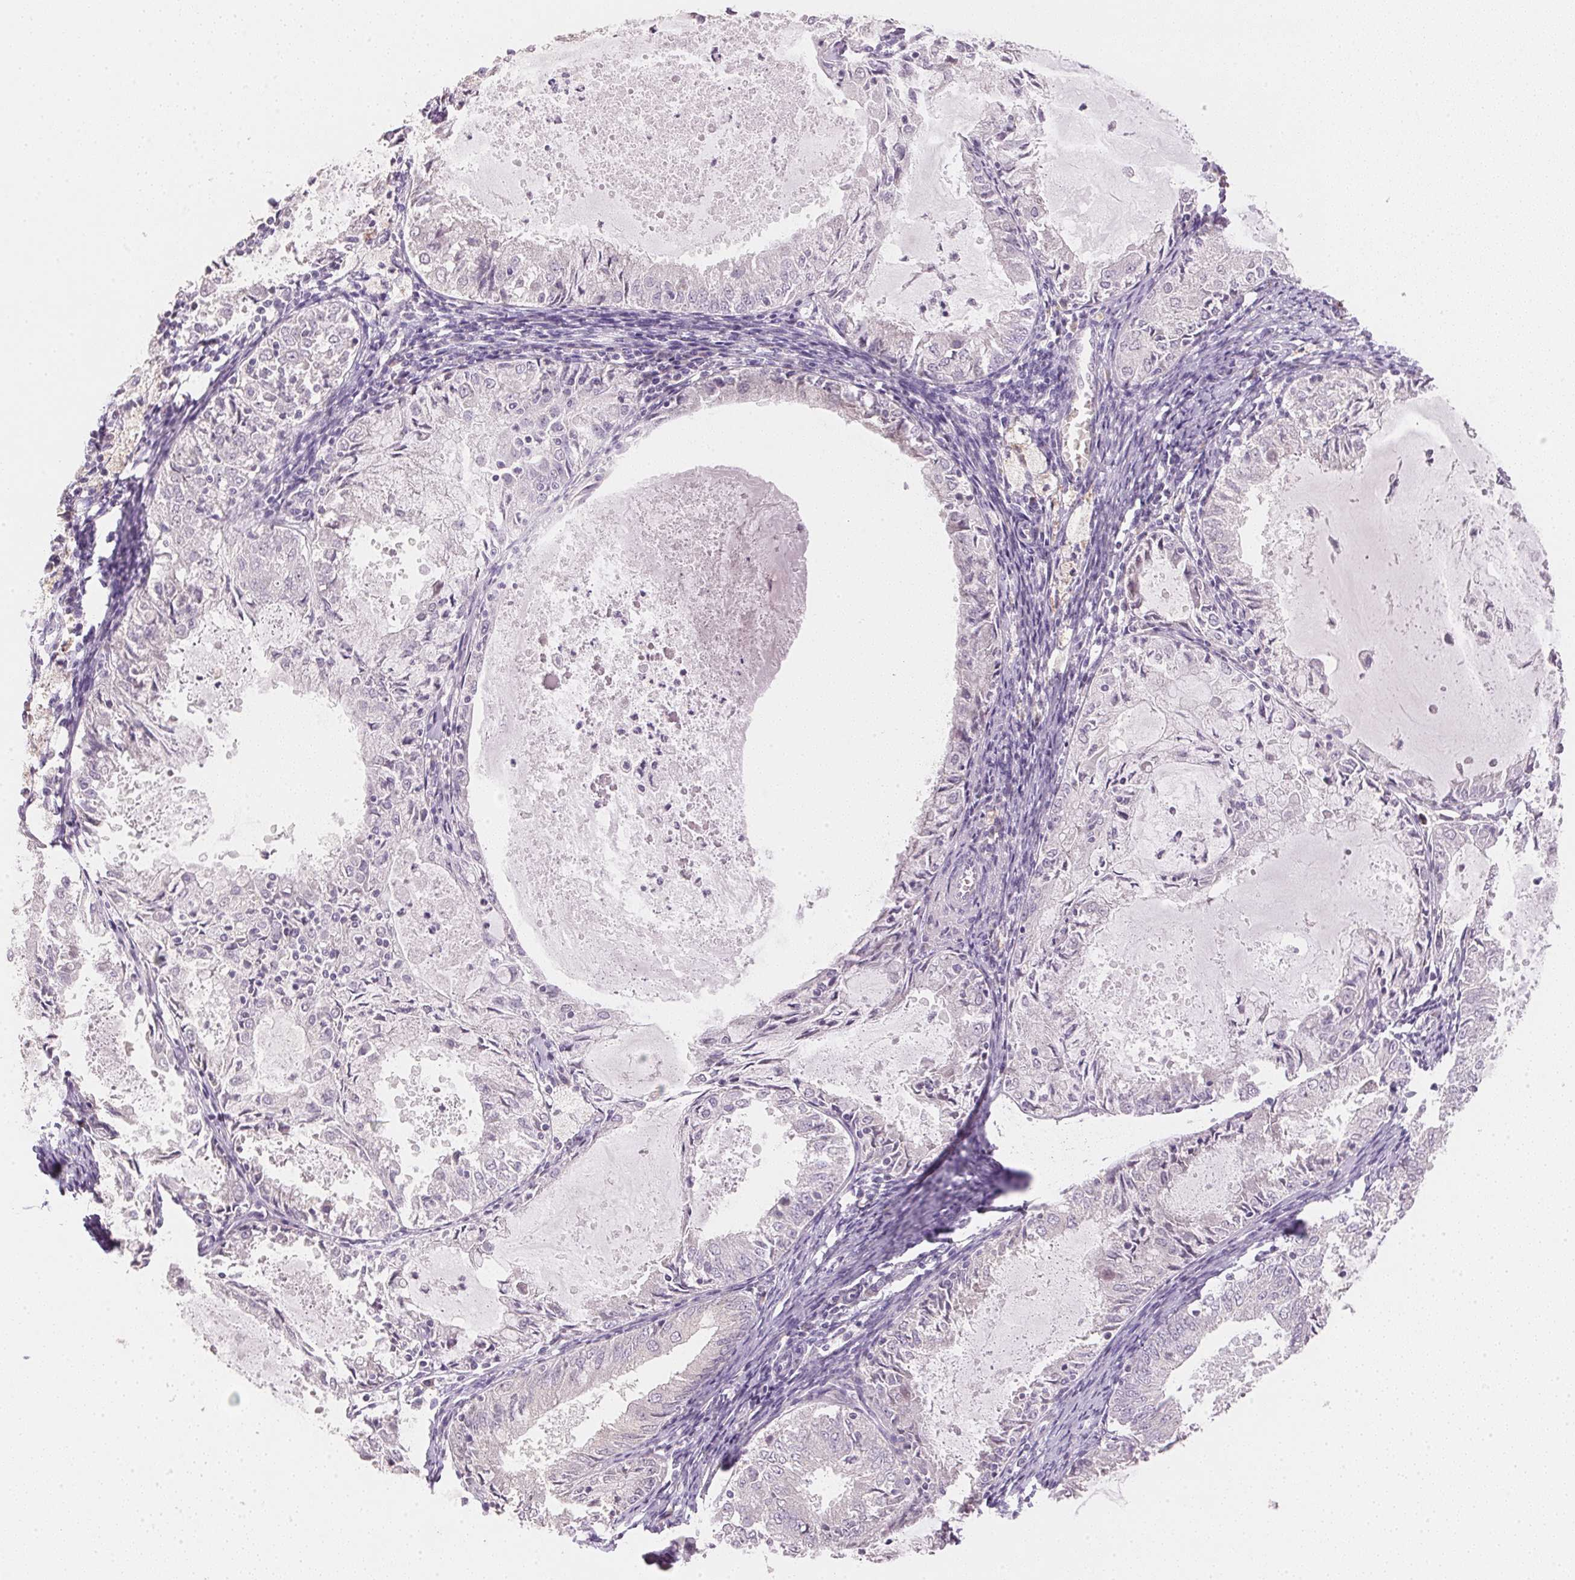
{"staining": {"intensity": "negative", "quantity": "none", "location": "none"}, "tissue": "endometrial cancer", "cell_type": "Tumor cells", "image_type": "cancer", "snomed": [{"axis": "morphology", "description": "Adenocarcinoma, NOS"}, {"axis": "topography", "description": "Endometrium"}], "caption": "High power microscopy photomicrograph of an immunohistochemistry (IHC) photomicrograph of adenocarcinoma (endometrial), revealing no significant expression in tumor cells.", "gene": "DHCR24", "patient": {"sex": "female", "age": 57}}